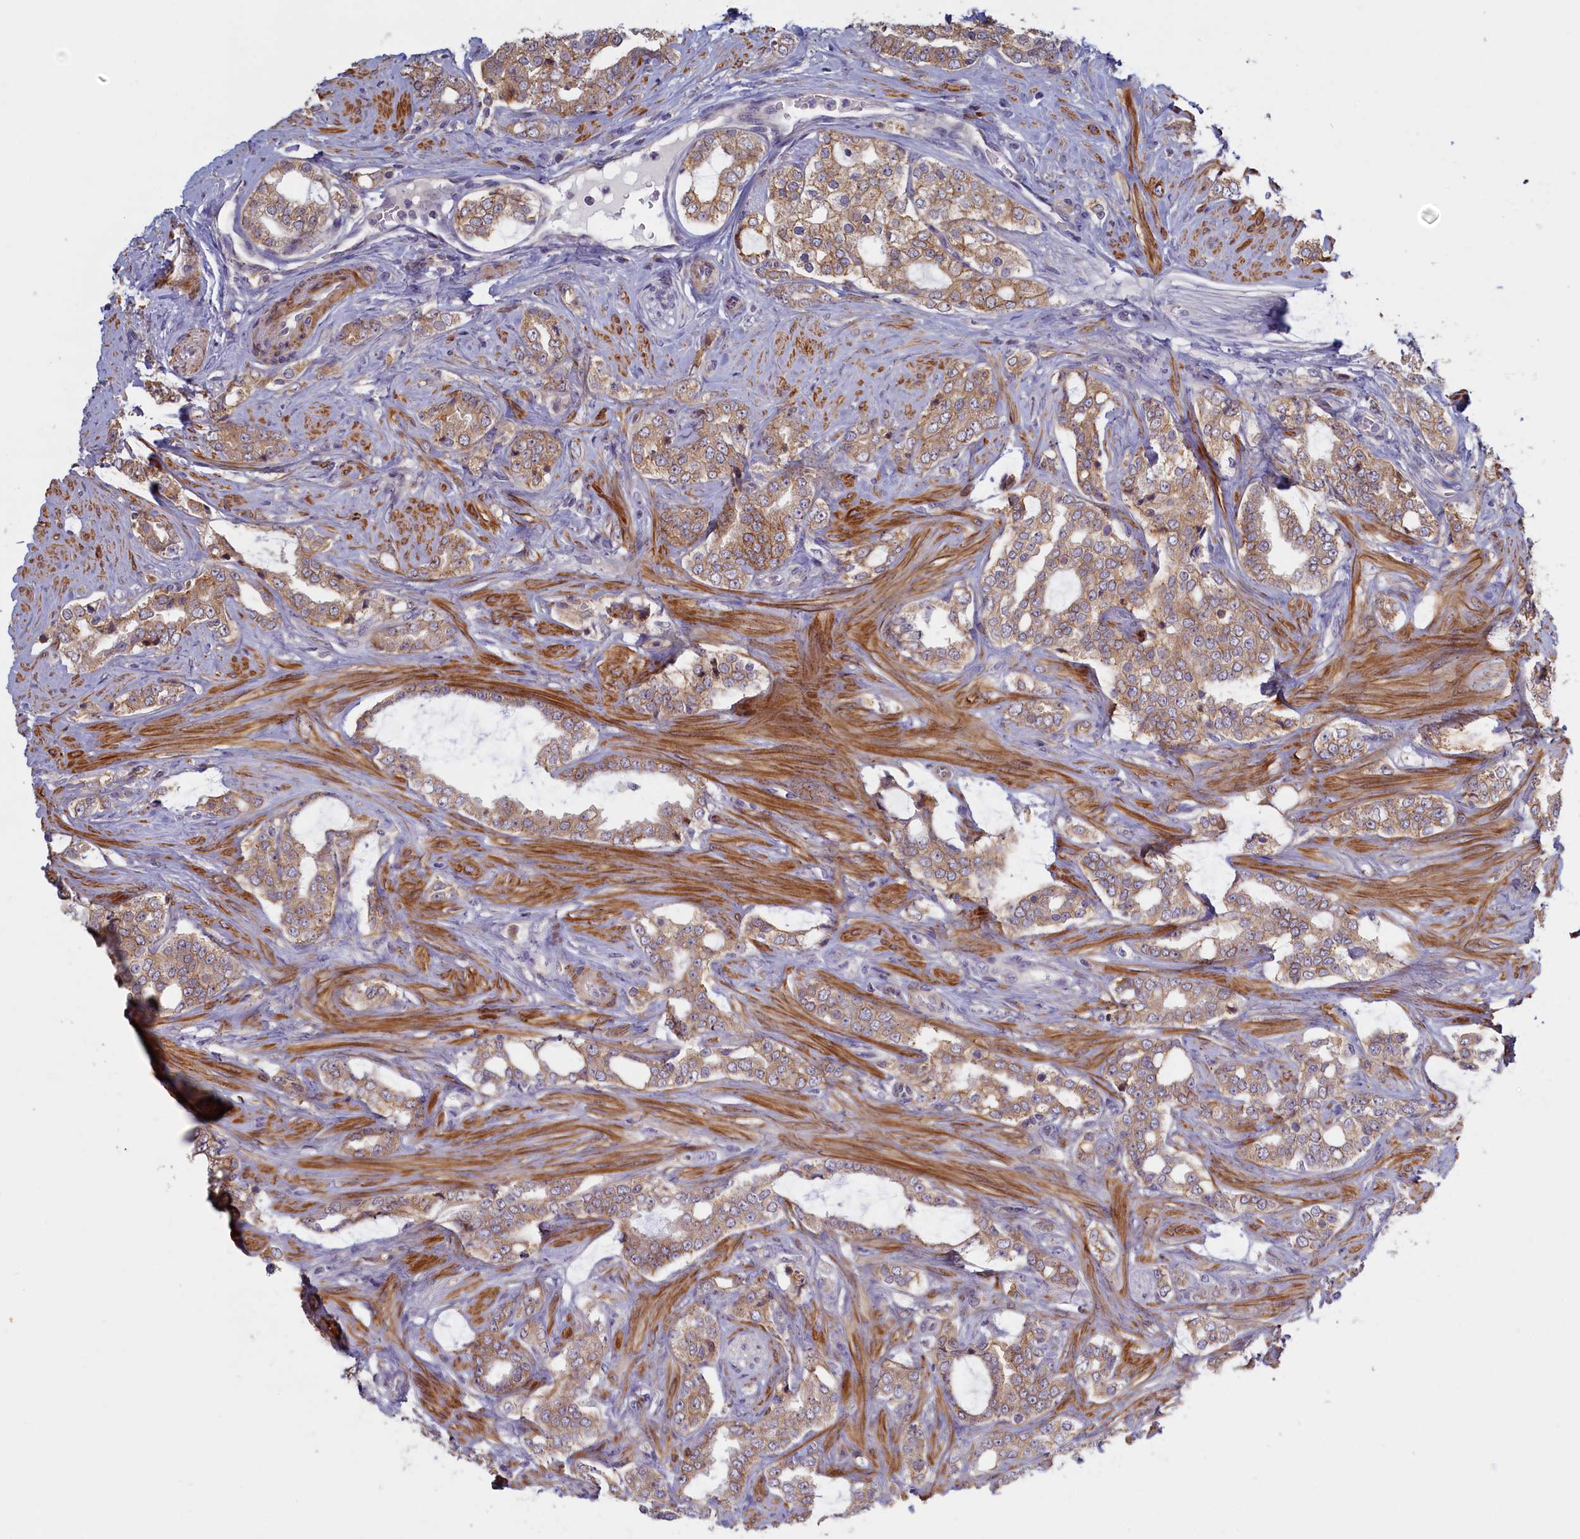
{"staining": {"intensity": "moderate", "quantity": ">75%", "location": "cytoplasmic/membranous"}, "tissue": "prostate cancer", "cell_type": "Tumor cells", "image_type": "cancer", "snomed": [{"axis": "morphology", "description": "Adenocarcinoma, High grade"}, {"axis": "topography", "description": "Prostate"}], "caption": "Immunohistochemistry image of prostate high-grade adenocarcinoma stained for a protein (brown), which reveals medium levels of moderate cytoplasmic/membranous positivity in about >75% of tumor cells.", "gene": "TRPM4", "patient": {"sex": "male", "age": 64}}